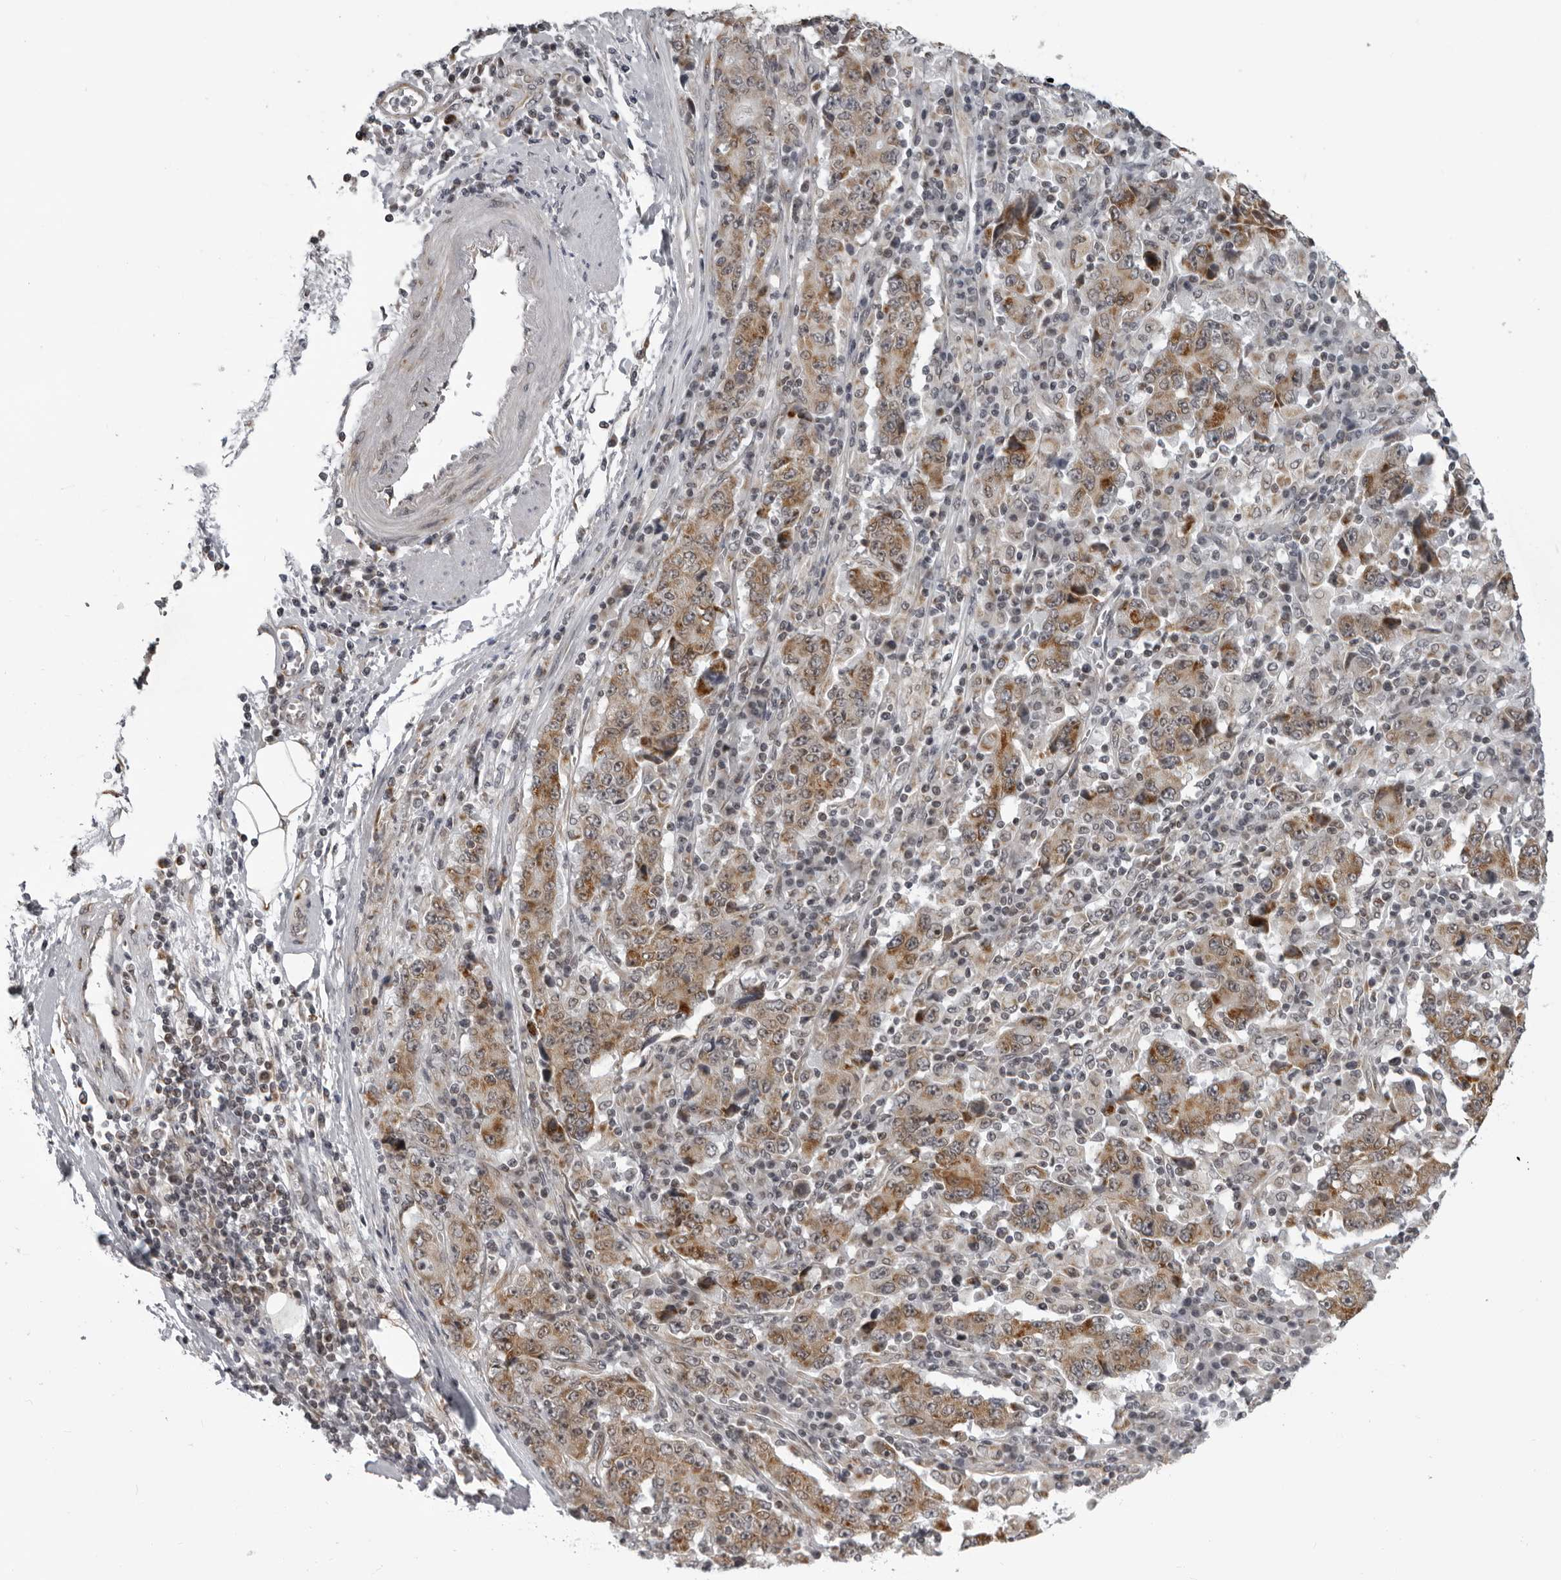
{"staining": {"intensity": "moderate", "quantity": ">75%", "location": "cytoplasmic/membranous"}, "tissue": "stomach cancer", "cell_type": "Tumor cells", "image_type": "cancer", "snomed": [{"axis": "morphology", "description": "Normal tissue, NOS"}, {"axis": "morphology", "description": "Adenocarcinoma, NOS"}, {"axis": "topography", "description": "Stomach, upper"}, {"axis": "topography", "description": "Stomach"}], "caption": "Stomach cancer stained for a protein (brown) demonstrates moderate cytoplasmic/membranous positive expression in approximately >75% of tumor cells.", "gene": "RTCA", "patient": {"sex": "male", "age": 59}}